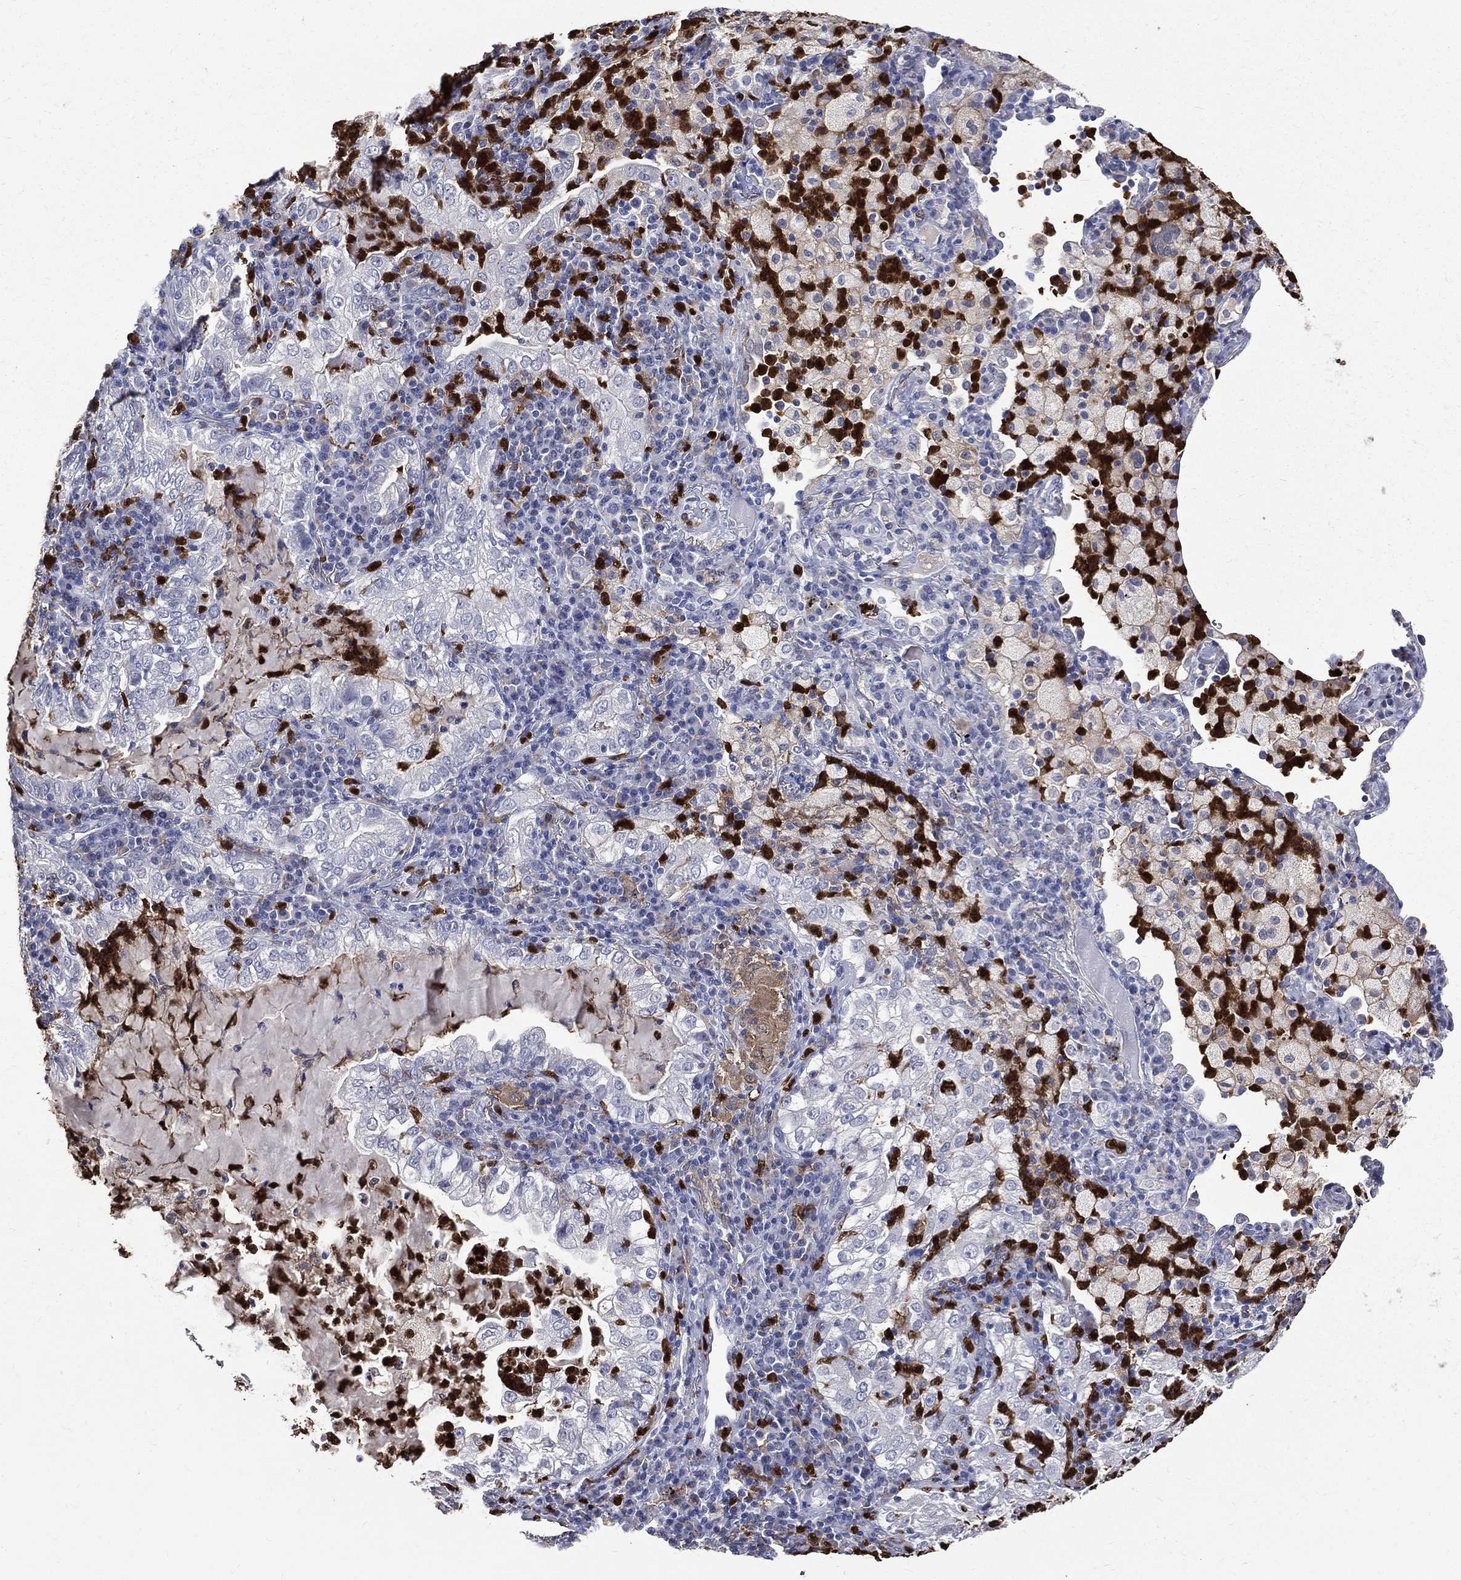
{"staining": {"intensity": "negative", "quantity": "none", "location": "none"}, "tissue": "lung cancer", "cell_type": "Tumor cells", "image_type": "cancer", "snomed": [{"axis": "morphology", "description": "Adenocarcinoma, NOS"}, {"axis": "topography", "description": "Lung"}], "caption": "Human lung cancer stained for a protein using immunohistochemistry shows no expression in tumor cells.", "gene": "GPR171", "patient": {"sex": "female", "age": 73}}